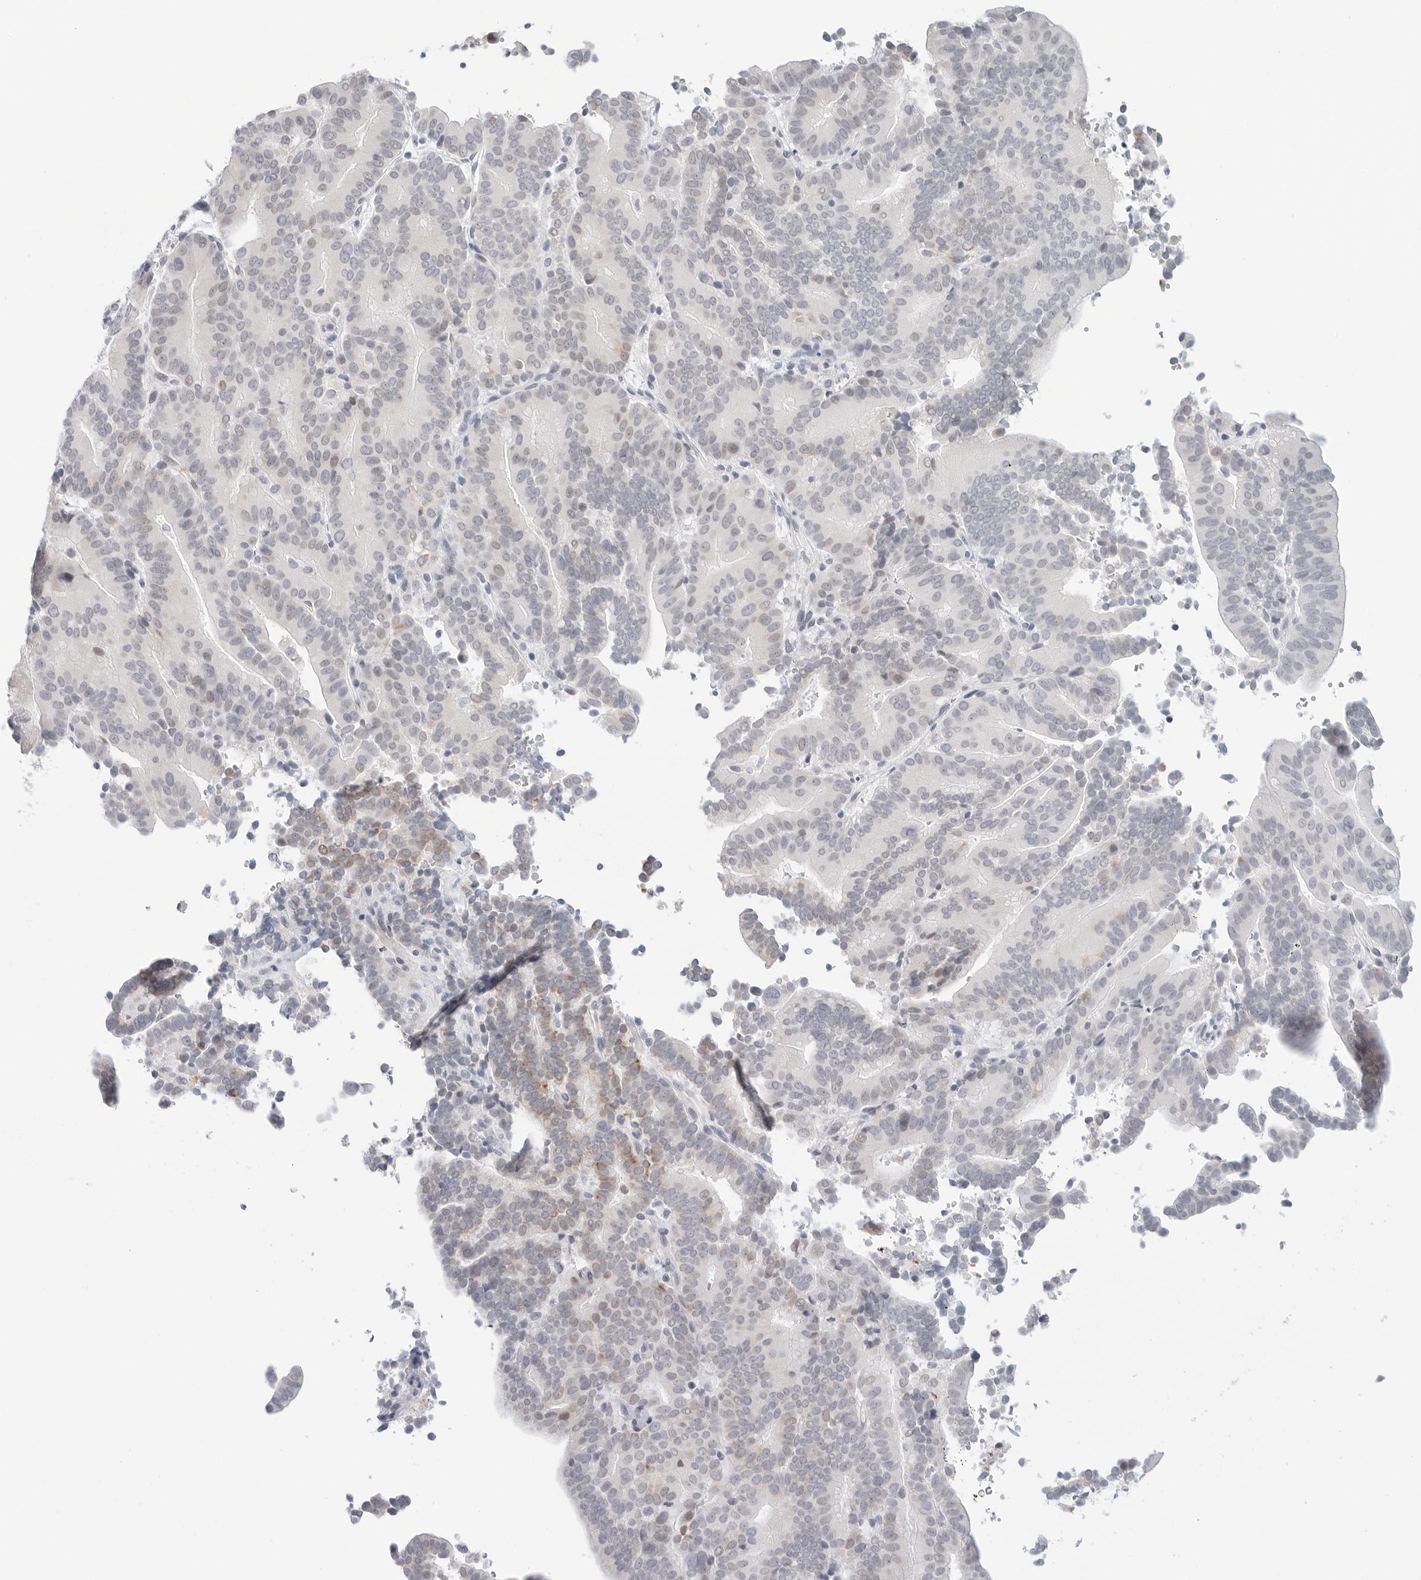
{"staining": {"intensity": "weak", "quantity": "<25%", "location": "cytoplasmic/membranous"}, "tissue": "liver cancer", "cell_type": "Tumor cells", "image_type": "cancer", "snomed": [{"axis": "morphology", "description": "Cholangiocarcinoma"}, {"axis": "topography", "description": "Liver"}], "caption": "This is an IHC micrograph of cholangiocarcinoma (liver). There is no staining in tumor cells.", "gene": "HSPB7", "patient": {"sex": "female", "age": 75}}